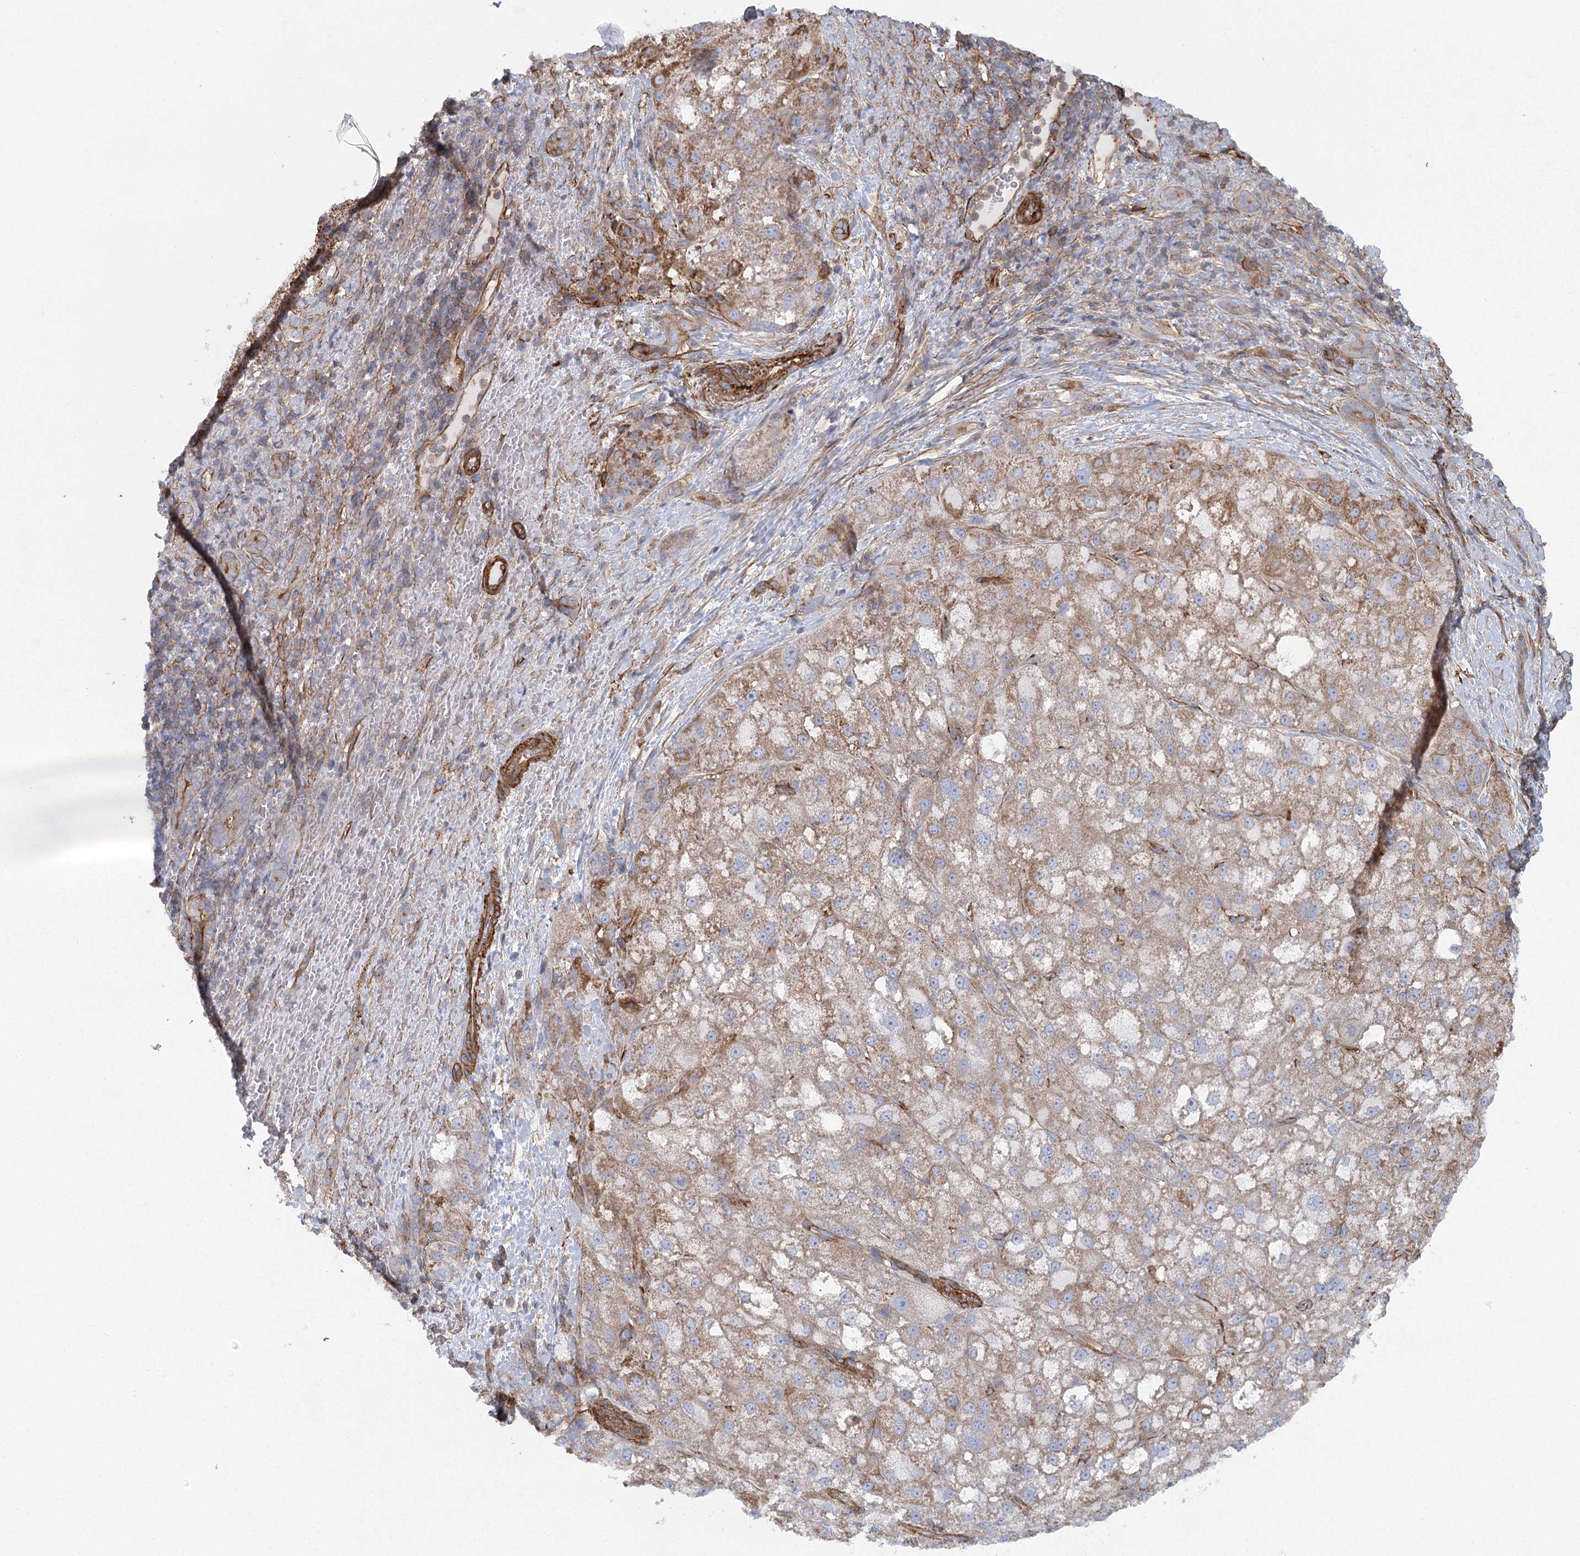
{"staining": {"intensity": "moderate", "quantity": ">75%", "location": "cytoplasmic/membranous"}, "tissue": "liver cancer", "cell_type": "Tumor cells", "image_type": "cancer", "snomed": [{"axis": "morphology", "description": "Normal tissue, NOS"}, {"axis": "morphology", "description": "Carcinoma, Hepatocellular, NOS"}, {"axis": "topography", "description": "Liver"}], "caption": "A histopathology image showing moderate cytoplasmic/membranous positivity in about >75% of tumor cells in liver cancer (hepatocellular carcinoma), as visualized by brown immunohistochemical staining.", "gene": "IFT46", "patient": {"sex": "male", "age": 57}}